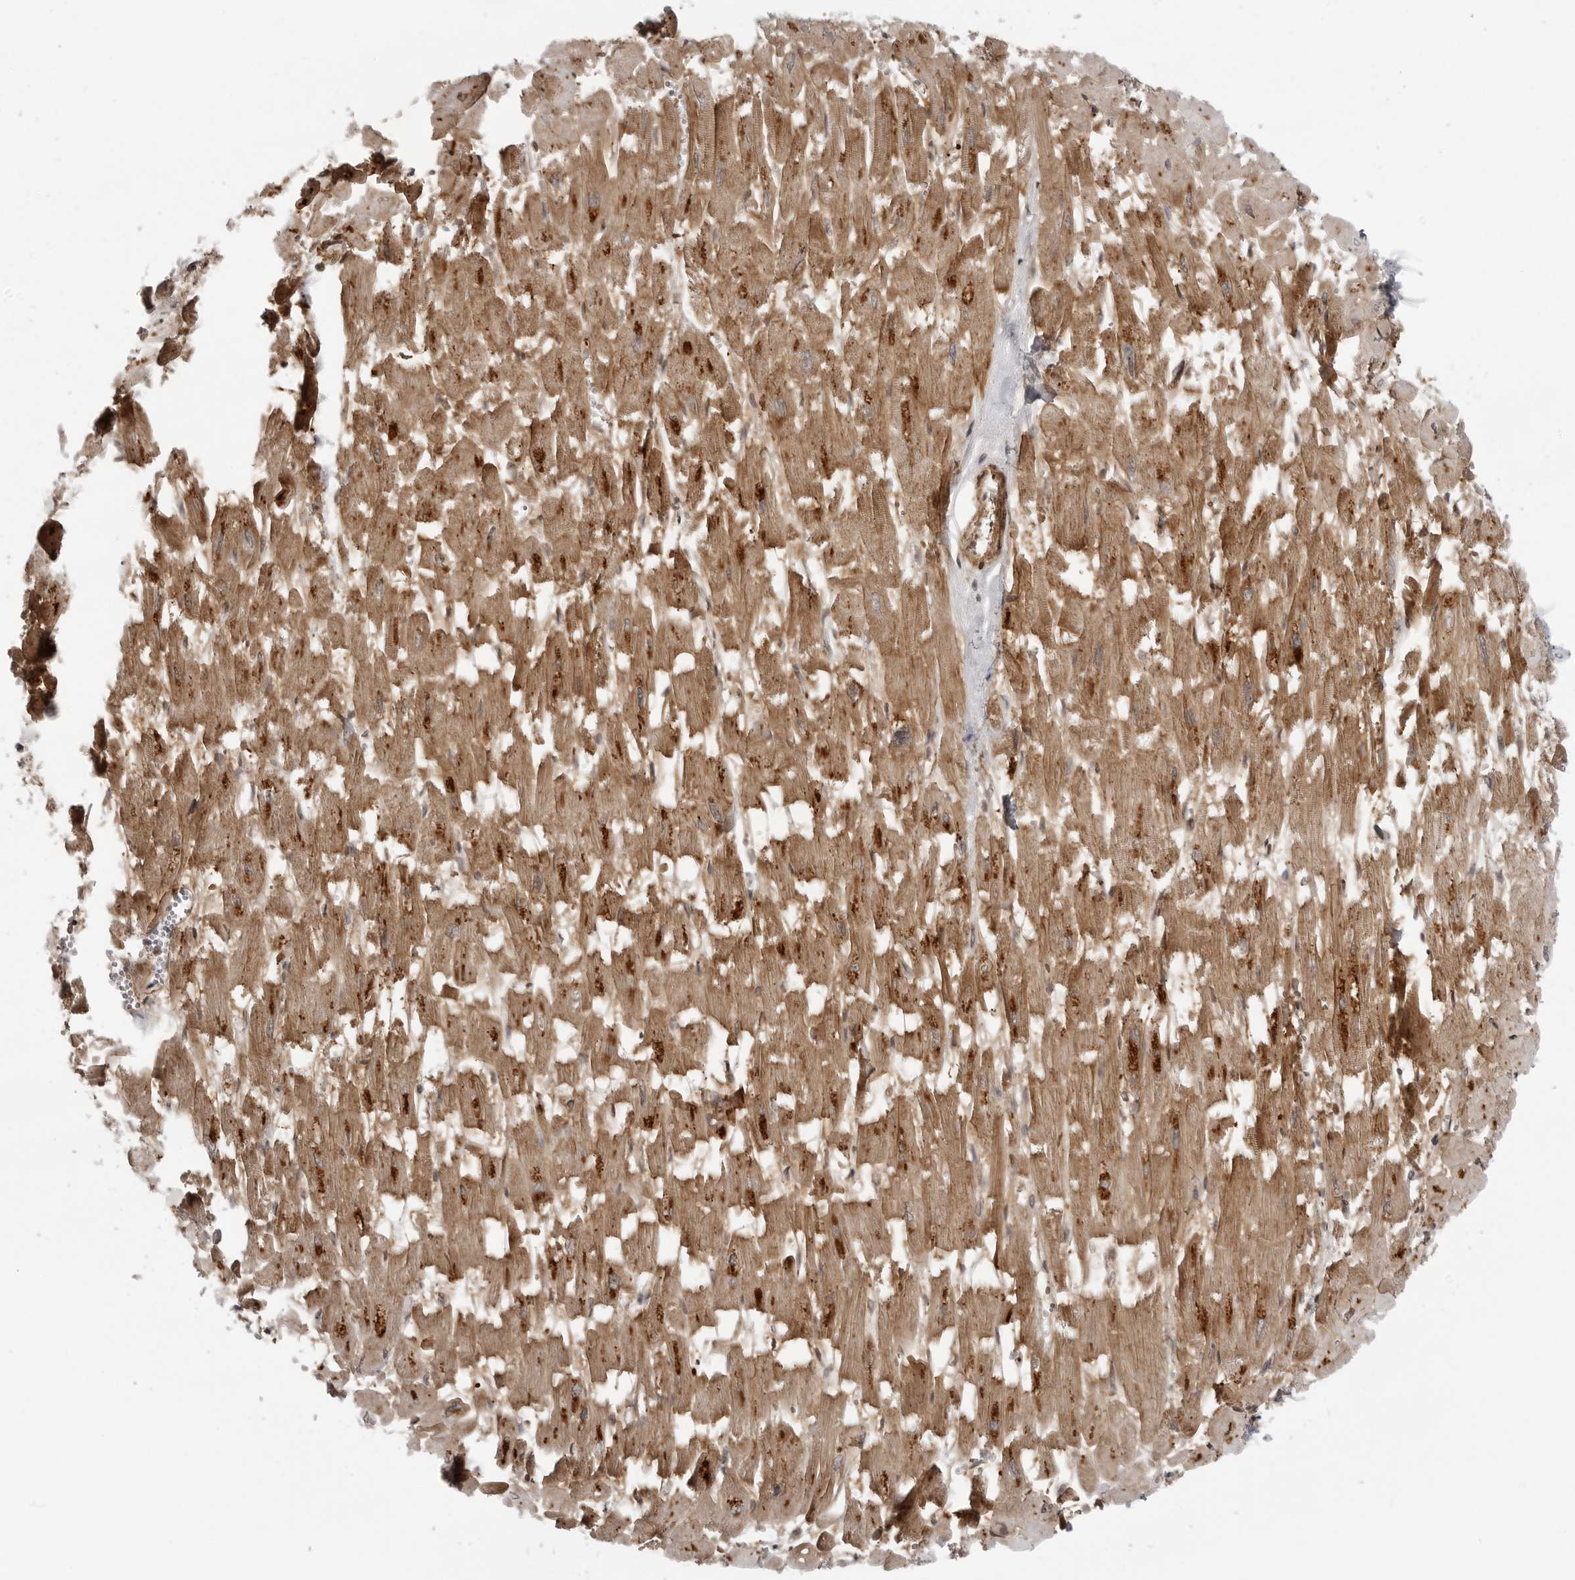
{"staining": {"intensity": "moderate", "quantity": ">75%", "location": "cytoplasmic/membranous"}, "tissue": "heart muscle", "cell_type": "Cardiomyocytes", "image_type": "normal", "snomed": [{"axis": "morphology", "description": "Normal tissue, NOS"}, {"axis": "topography", "description": "Heart"}], "caption": "Moderate cytoplasmic/membranous positivity is identified in approximately >75% of cardiomyocytes in unremarkable heart muscle.", "gene": "TUT4", "patient": {"sex": "male", "age": 54}}